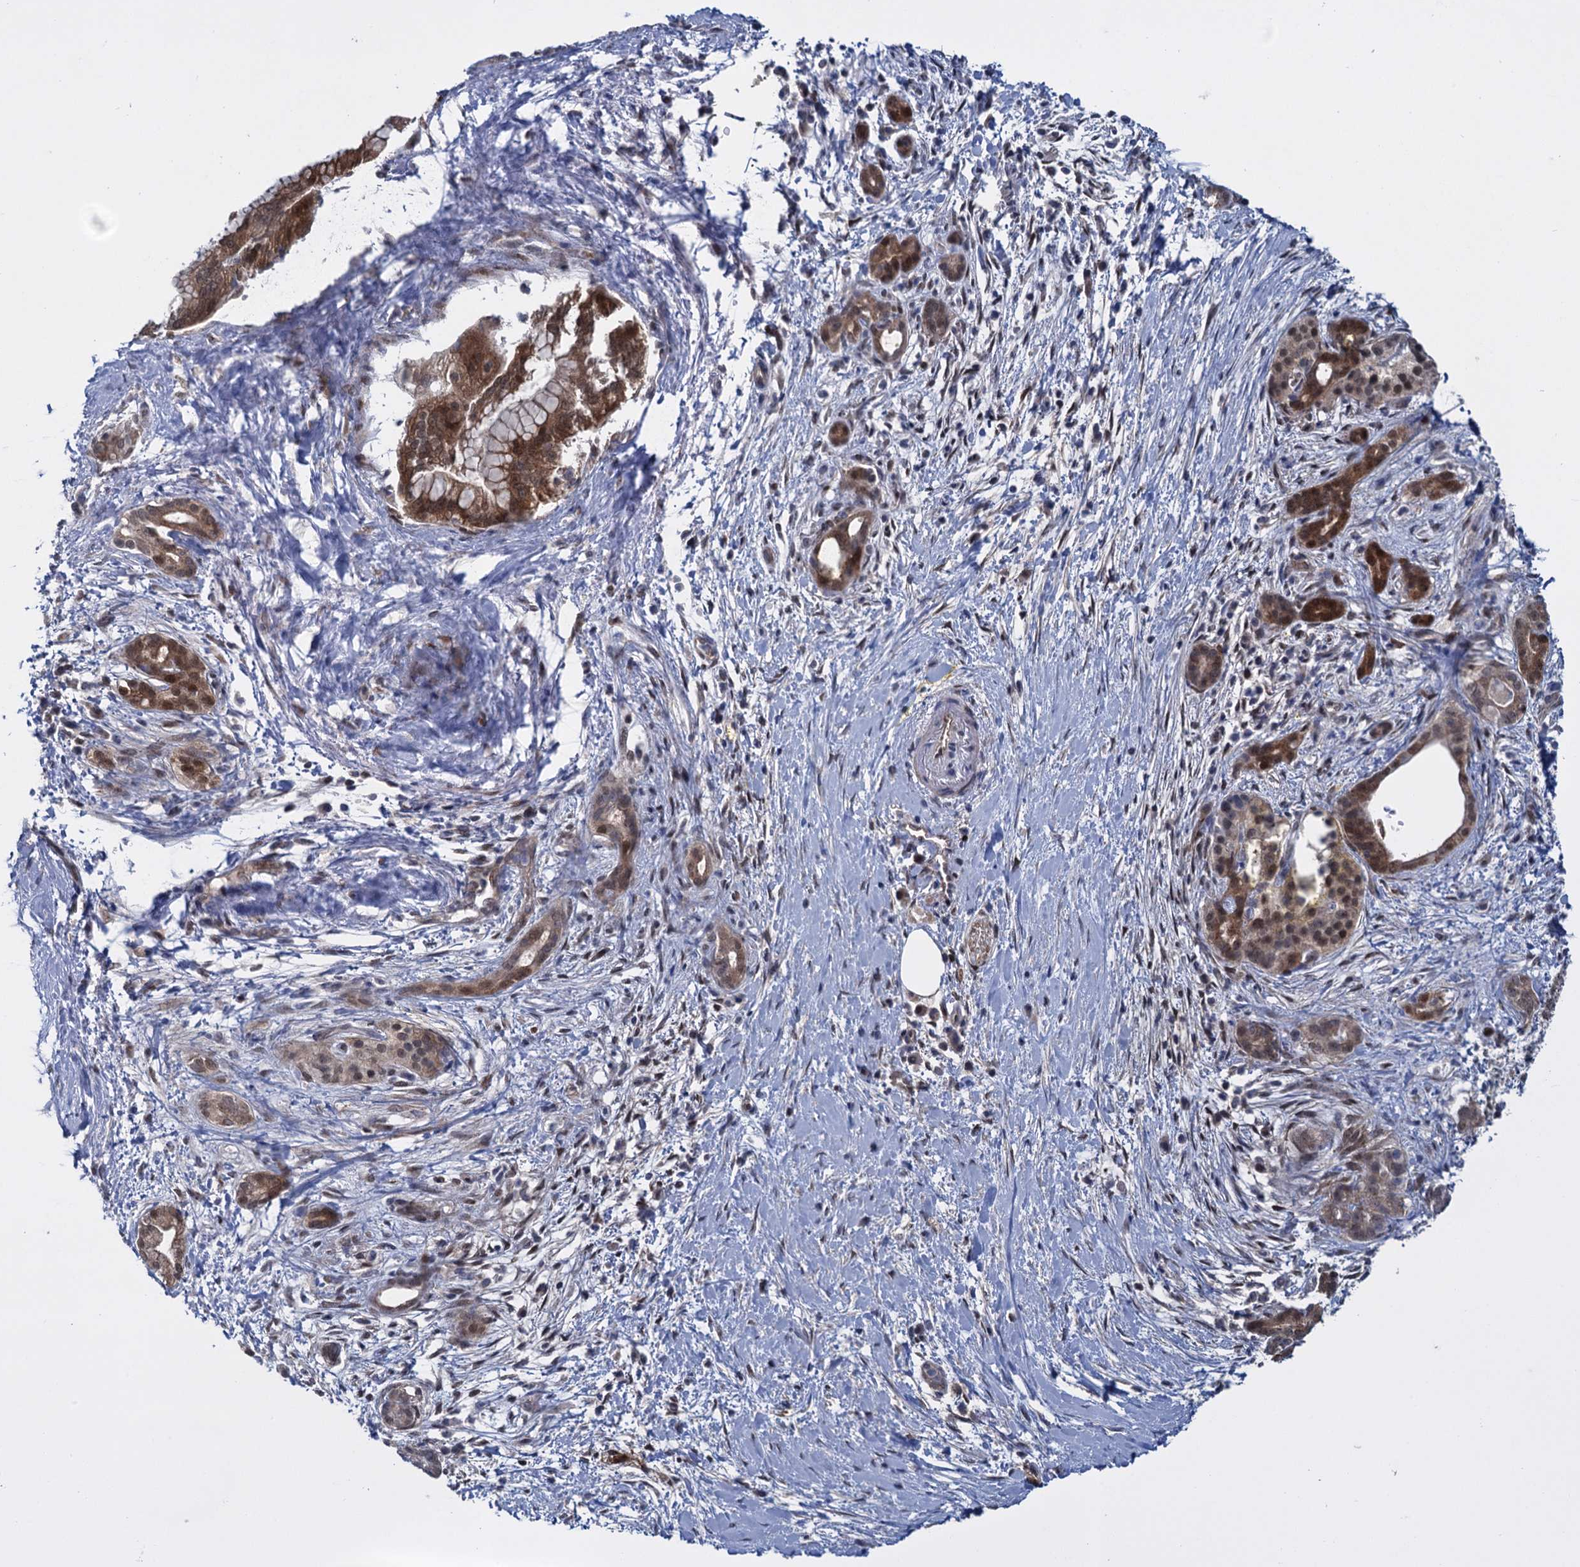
{"staining": {"intensity": "strong", "quantity": ">75%", "location": "cytoplasmic/membranous"}, "tissue": "pancreatic cancer", "cell_type": "Tumor cells", "image_type": "cancer", "snomed": [{"axis": "morphology", "description": "Adenocarcinoma, NOS"}, {"axis": "topography", "description": "Pancreas"}], "caption": "Immunohistochemical staining of human pancreatic cancer shows strong cytoplasmic/membranous protein positivity in about >75% of tumor cells. The staining is performed using DAB brown chromogen to label protein expression. The nuclei are counter-stained blue using hematoxylin.", "gene": "GLO1", "patient": {"sex": "male", "age": 58}}